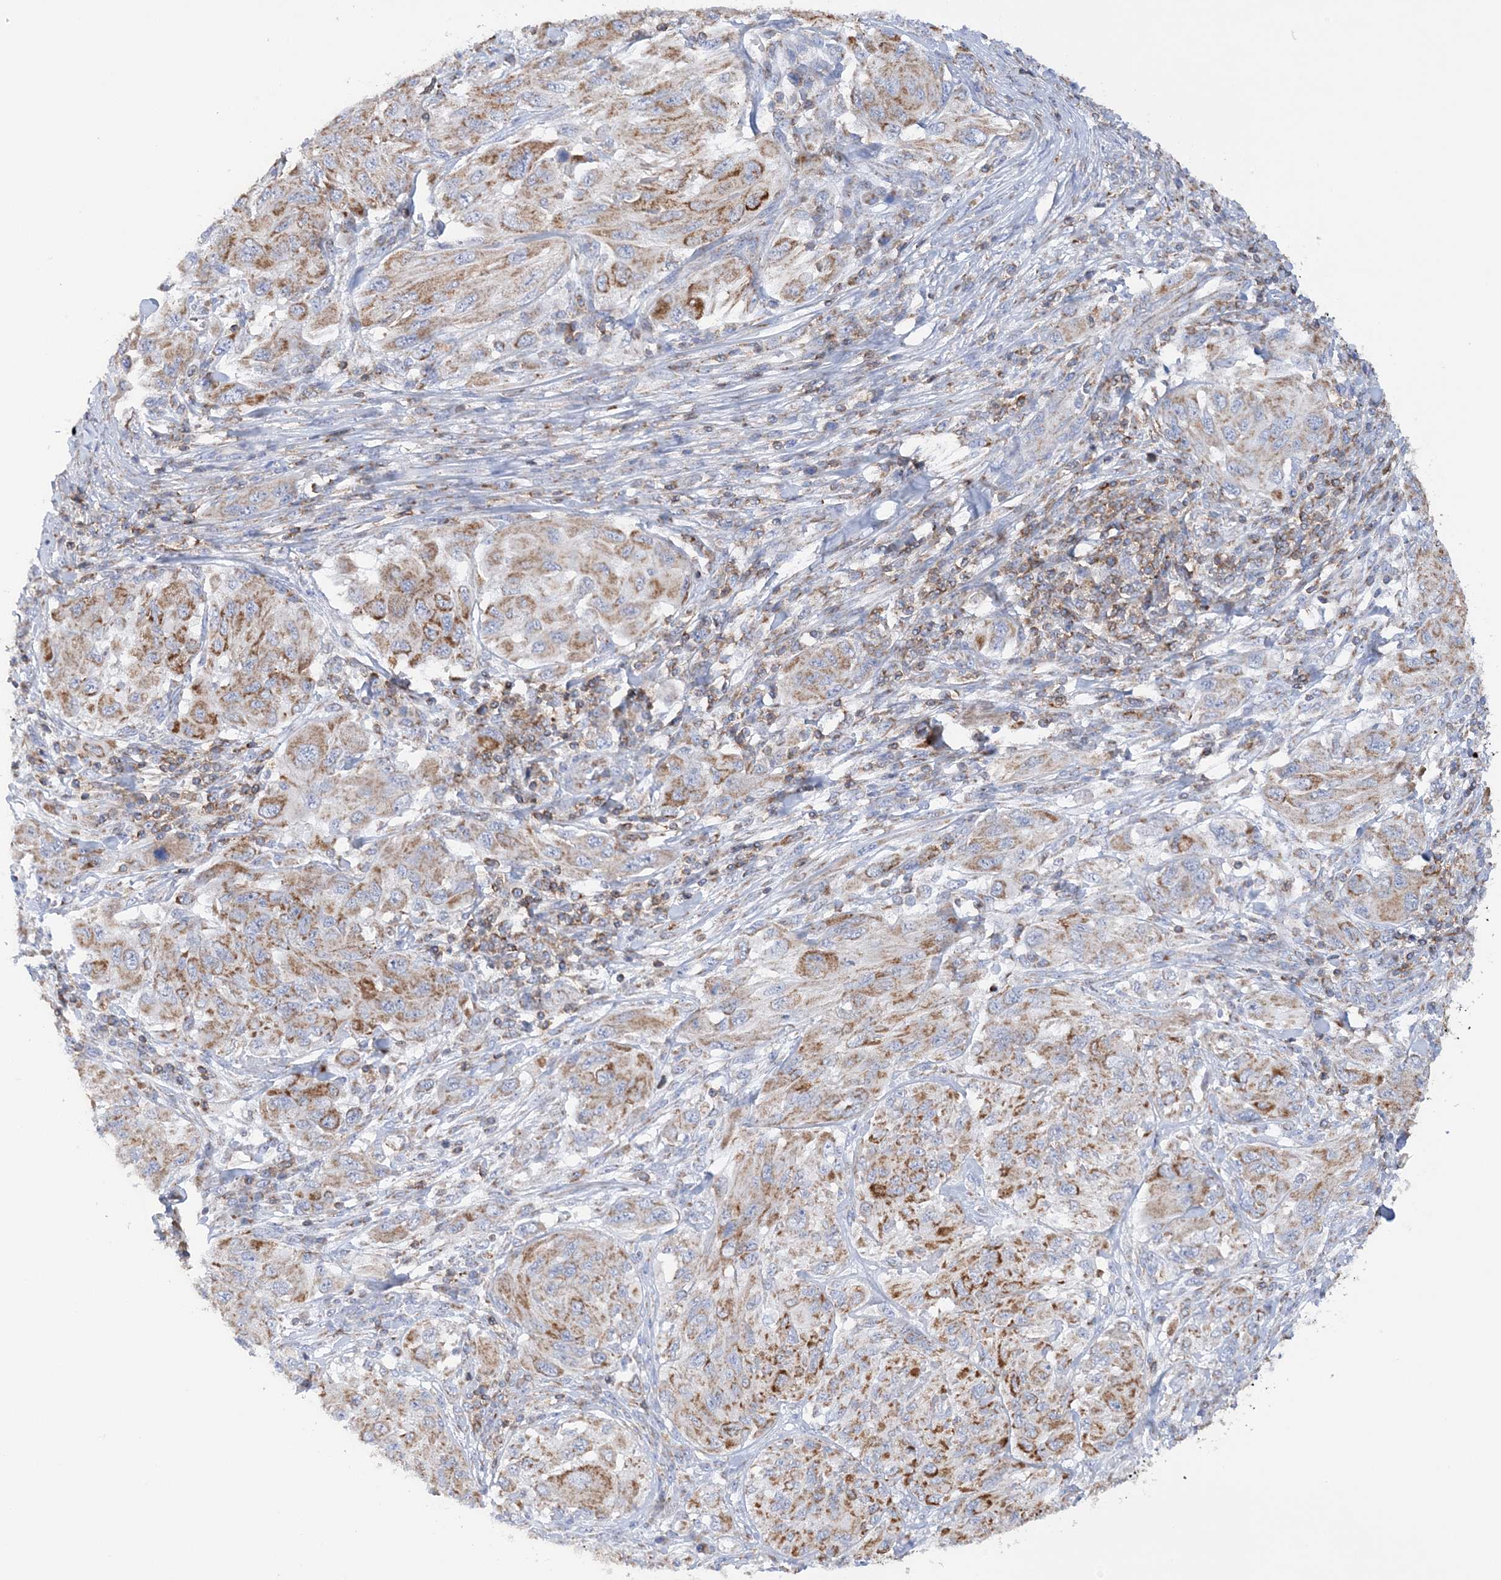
{"staining": {"intensity": "moderate", "quantity": ">75%", "location": "cytoplasmic/membranous"}, "tissue": "melanoma", "cell_type": "Tumor cells", "image_type": "cancer", "snomed": [{"axis": "morphology", "description": "Malignant melanoma, NOS"}, {"axis": "topography", "description": "Skin"}], "caption": "Human melanoma stained with a brown dye displays moderate cytoplasmic/membranous positive expression in approximately >75% of tumor cells.", "gene": "TTC32", "patient": {"sex": "female", "age": 91}}